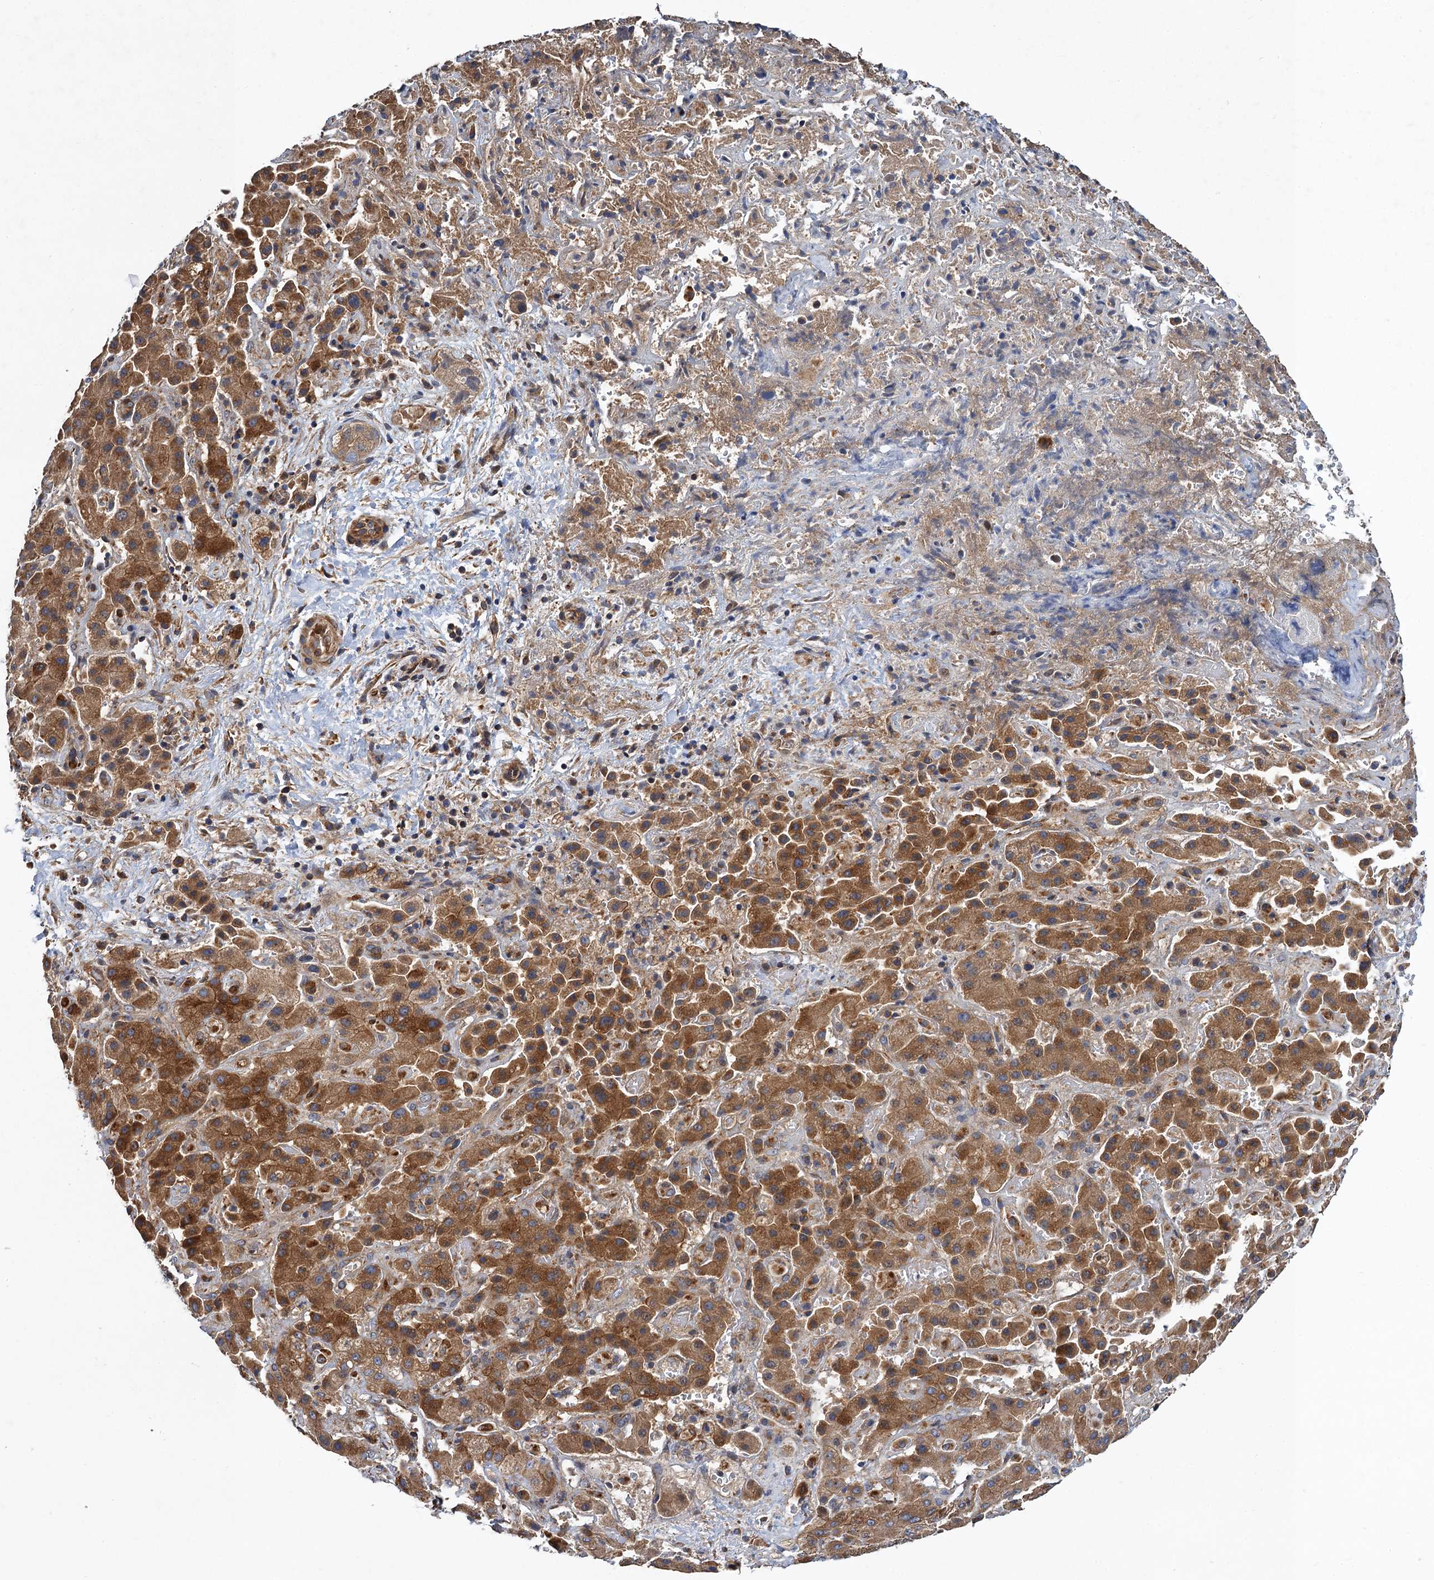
{"staining": {"intensity": "moderate", "quantity": ">75%", "location": "cytoplasmic/membranous"}, "tissue": "liver cancer", "cell_type": "Tumor cells", "image_type": "cancer", "snomed": [{"axis": "morphology", "description": "Cholangiocarcinoma"}, {"axis": "topography", "description": "Liver"}], "caption": "This histopathology image displays IHC staining of human liver cholangiocarcinoma, with medium moderate cytoplasmic/membranous expression in about >75% of tumor cells.", "gene": "PJA2", "patient": {"sex": "female", "age": 52}}